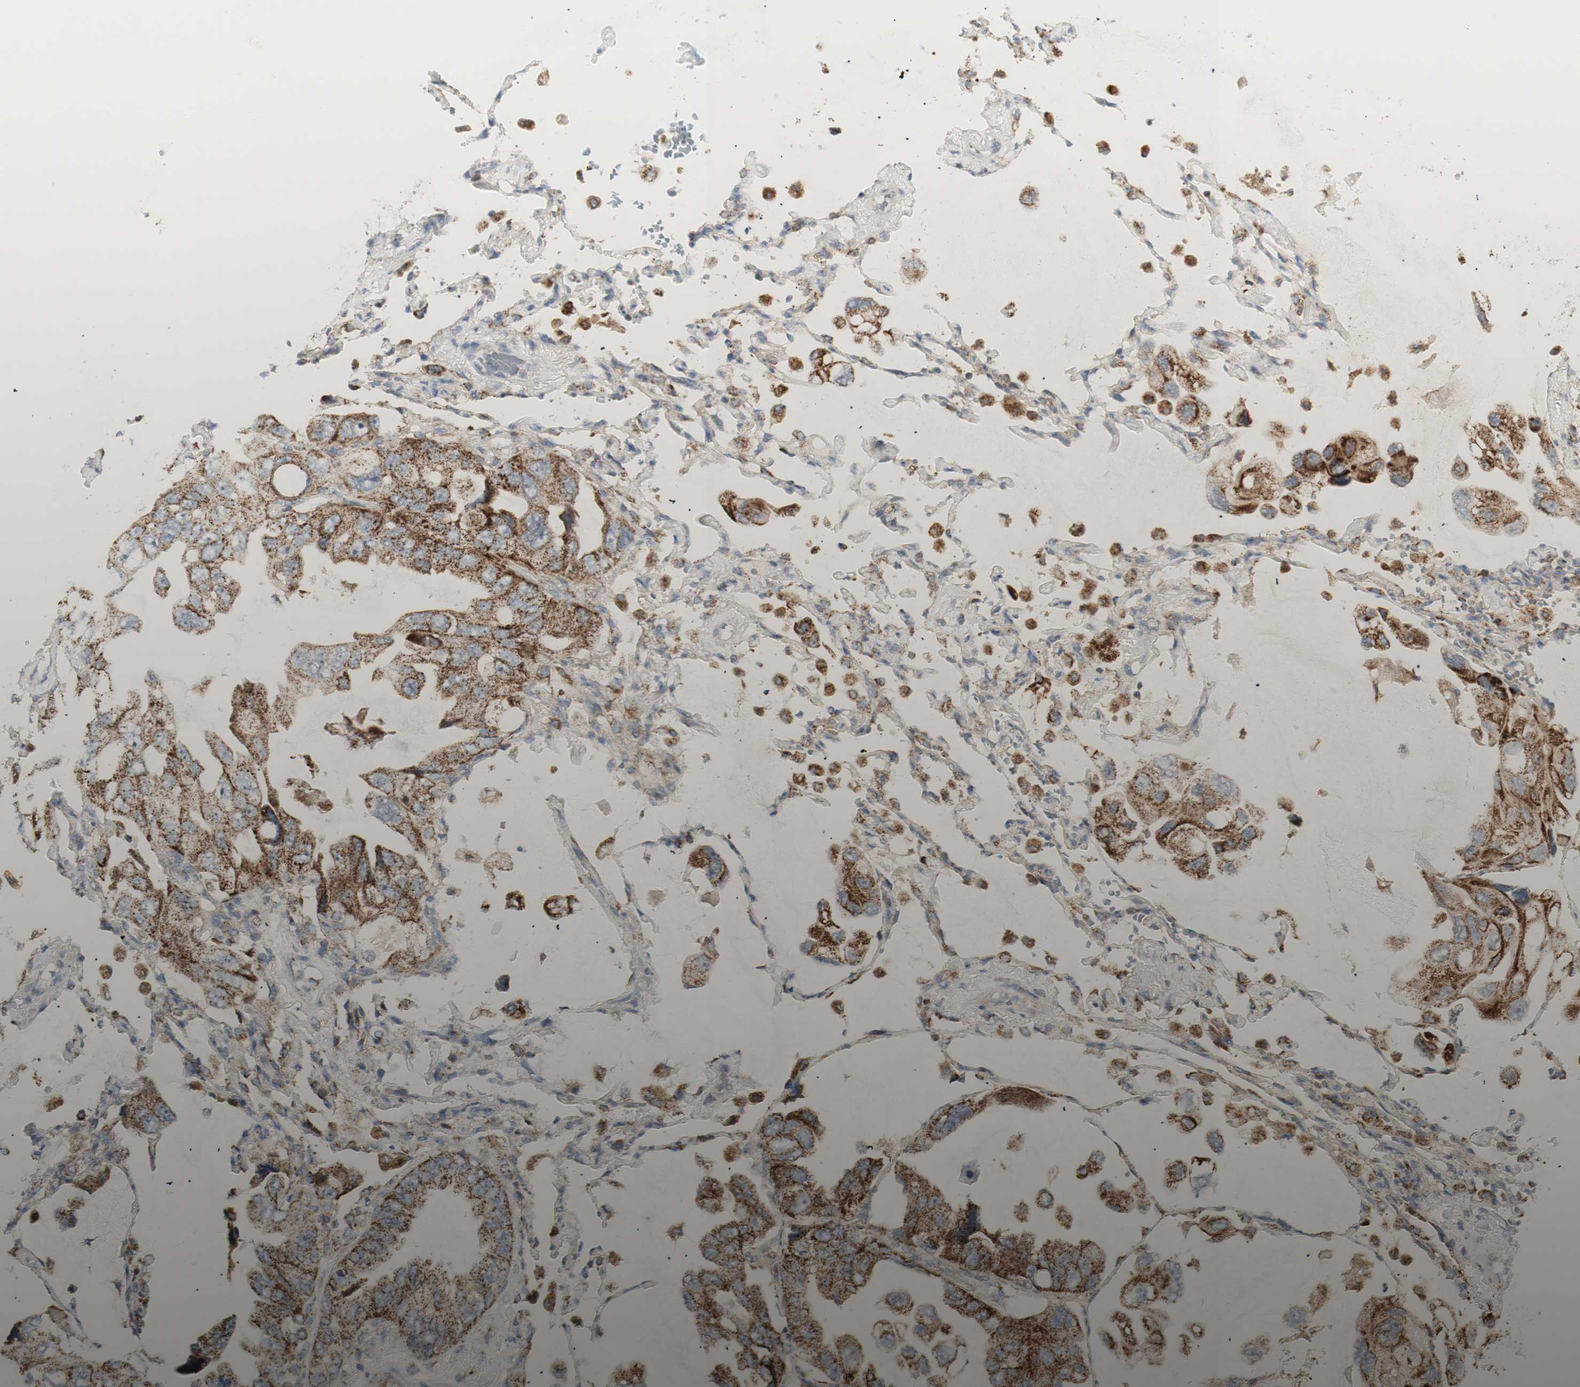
{"staining": {"intensity": "moderate", "quantity": ">75%", "location": "cytoplasmic/membranous"}, "tissue": "lung cancer", "cell_type": "Tumor cells", "image_type": "cancer", "snomed": [{"axis": "morphology", "description": "Squamous cell carcinoma, NOS"}, {"axis": "topography", "description": "Lung"}], "caption": "A brown stain labels moderate cytoplasmic/membranous expression of a protein in human lung cancer (squamous cell carcinoma) tumor cells.", "gene": "LETM1", "patient": {"sex": "female", "age": 73}}